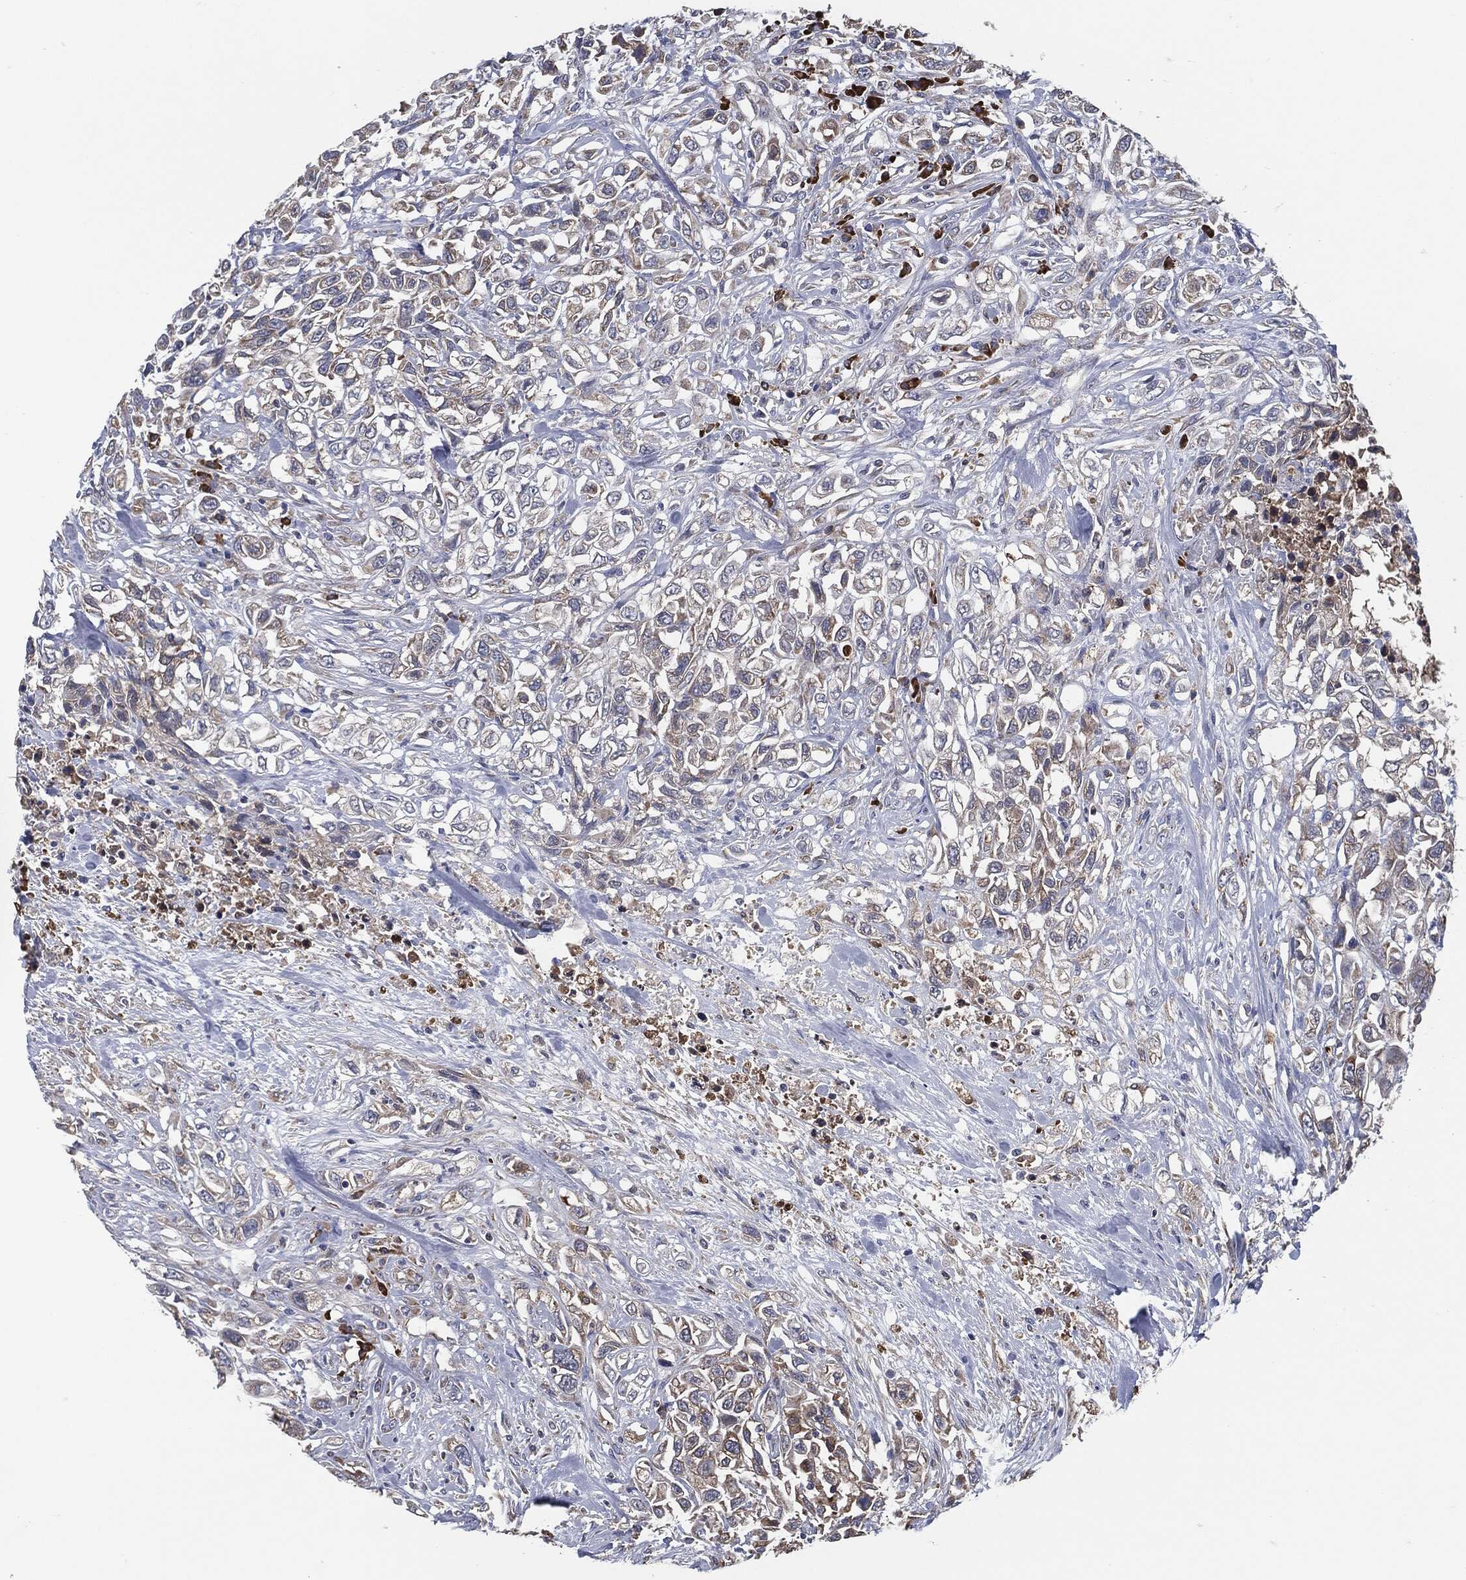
{"staining": {"intensity": "negative", "quantity": "none", "location": "none"}, "tissue": "urothelial cancer", "cell_type": "Tumor cells", "image_type": "cancer", "snomed": [{"axis": "morphology", "description": "Urothelial carcinoma, High grade"}, {"axis": "topography", "description": "Urinary bladder"}], "caption": "High power microscopy photomicrograph of an immunohistochemistry micrograph of high-grade urothelial carcinoma, revealing no significant expression in tumor cells.", "gene": "PRDX4", "patient": {"sex": "female", "age": 56}}